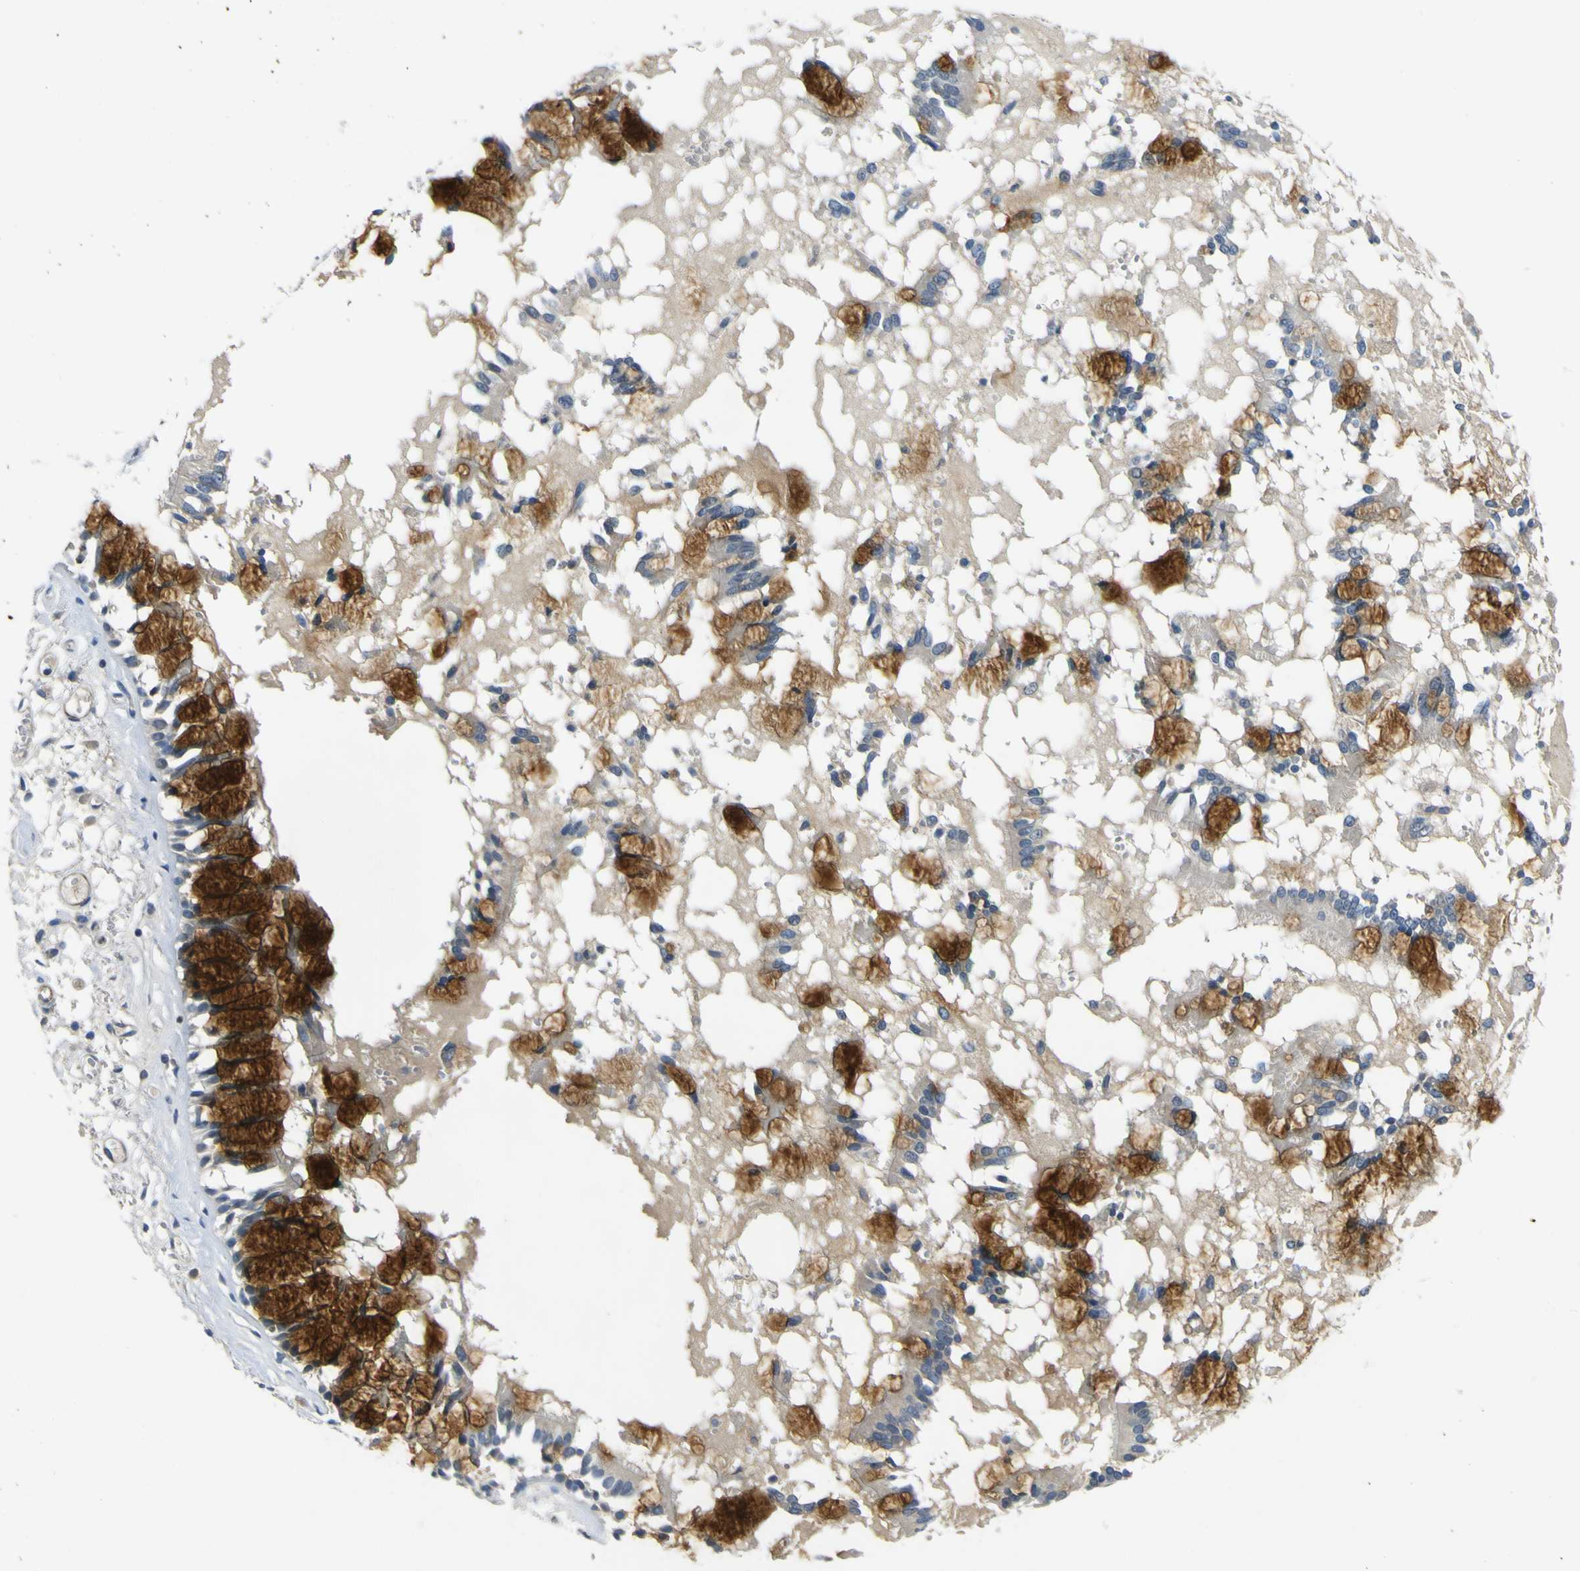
{"staining": {"intensity": "strong", "quantity": "25%-75%", "location": "cytoplasmic/membranous"}, "tissue": "bronchus", "cell_type": "Respiratory epithelial cells", "image_type": "normal", "snomed": [{"axis": "morphology", "description": "Normal tissue, NOS"}, {"axis": "morphology", "description": "Inflammation, NOS"}, {"axis": "topography", "description": "Cartilage tissue"}, {"axis": "topography", "description": "Lung"}], "caption": "Respiratory epithelial cells demonstrate high levels of strong cytoplasmic/membranous expression in approximately 25%-75% of cells in benign human bronchus.", "gene": "LDLR", "patient": {"sex": "male", "age": 71}}